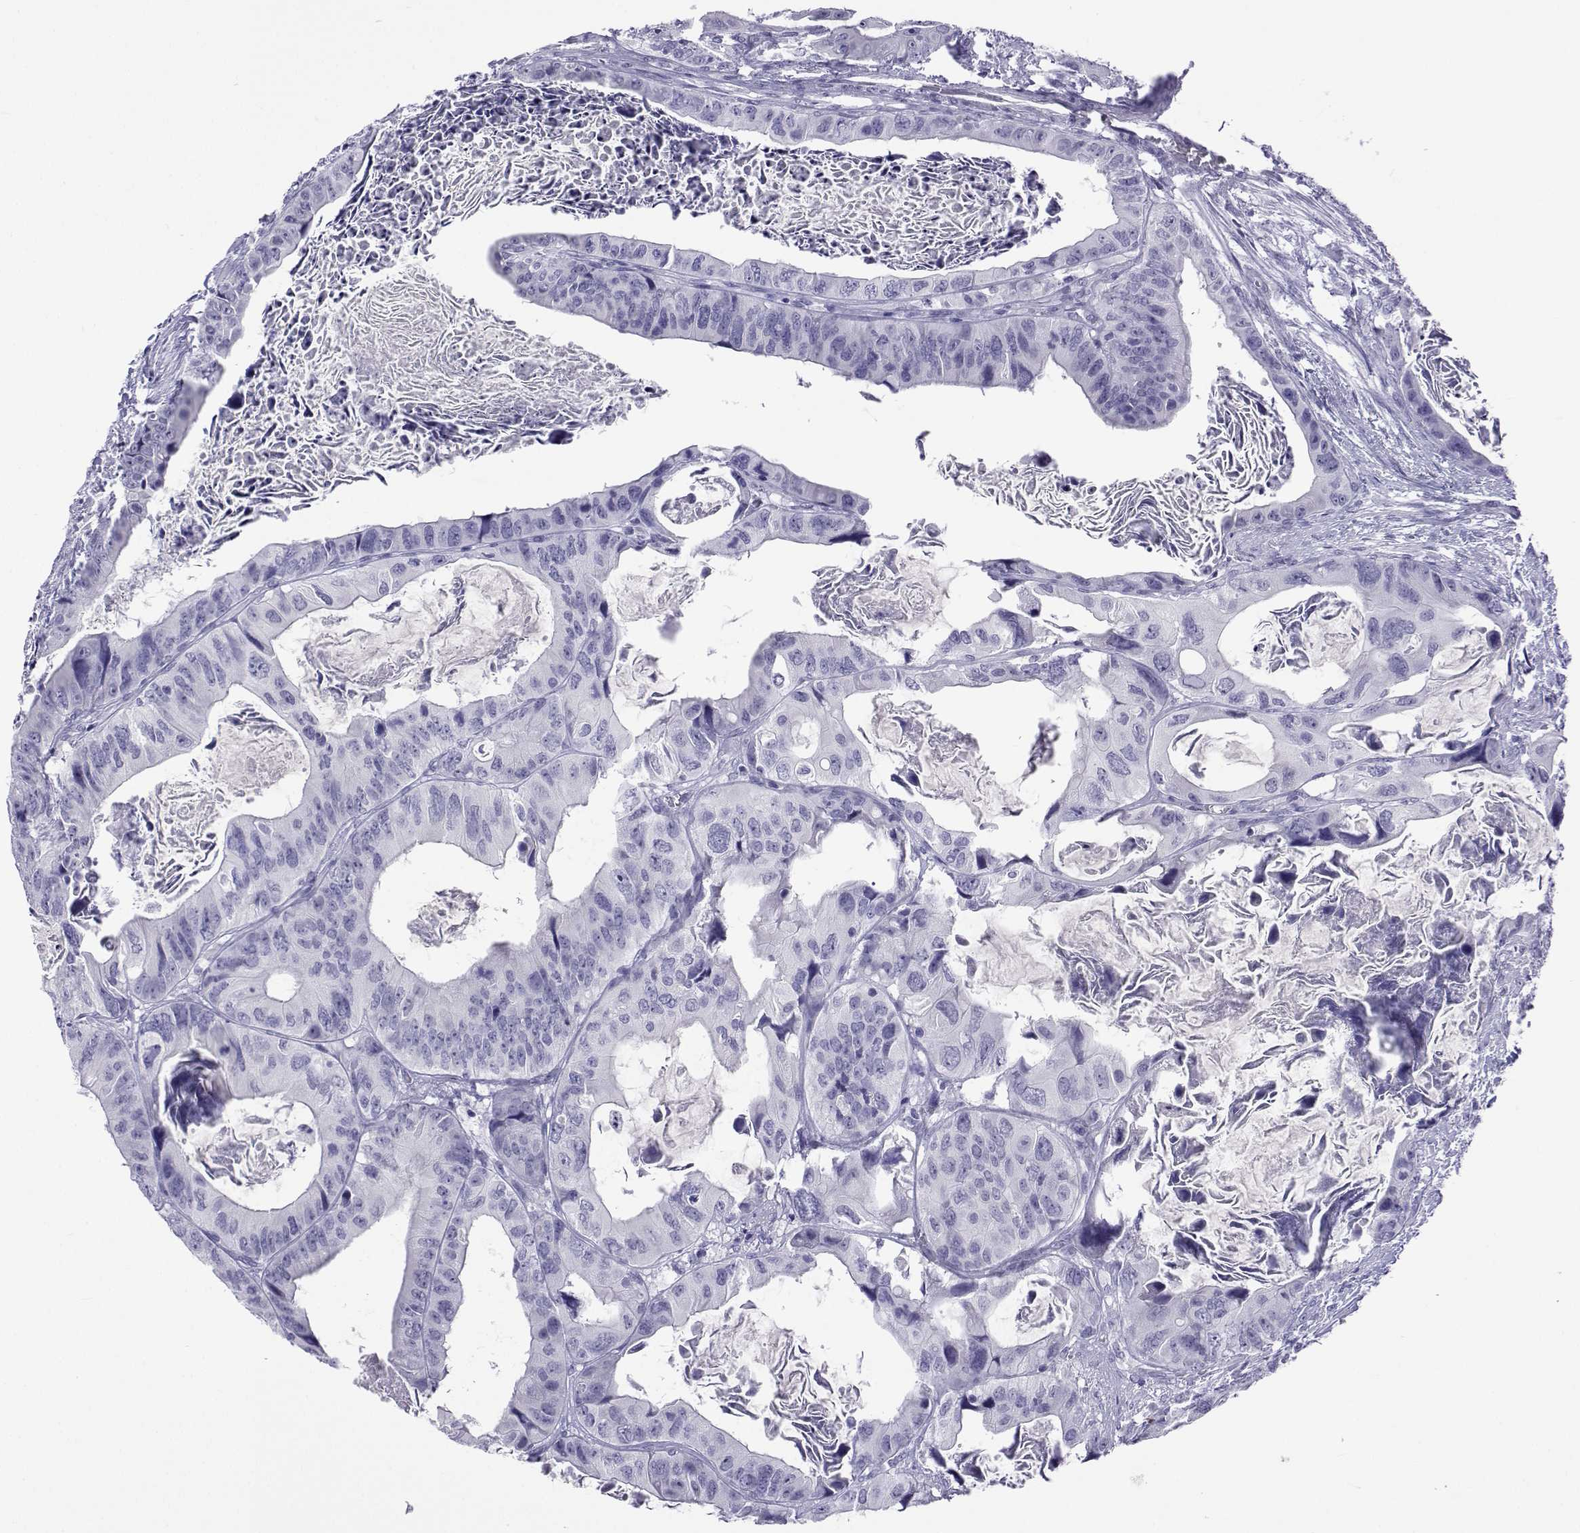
{"staining": {"intensity": "negative", "quantity": "none", "location": "none"}, "tissue": "colorectal cancer", "cell_type": "Tumor cells", "image_type": "cancer", "snomed": [{"axis": "morphology", "description": "Adenocarcinoma, NOS"}, {"axis": "topography", "description": "Rectum"}], "caption": "Colorectal cancer (adenocarcinoma) stained for a protein using IHC exhibits no expression tumor cells.", "gene": "ACTL7A", "patient": {"sex": "male", "age": 64}}